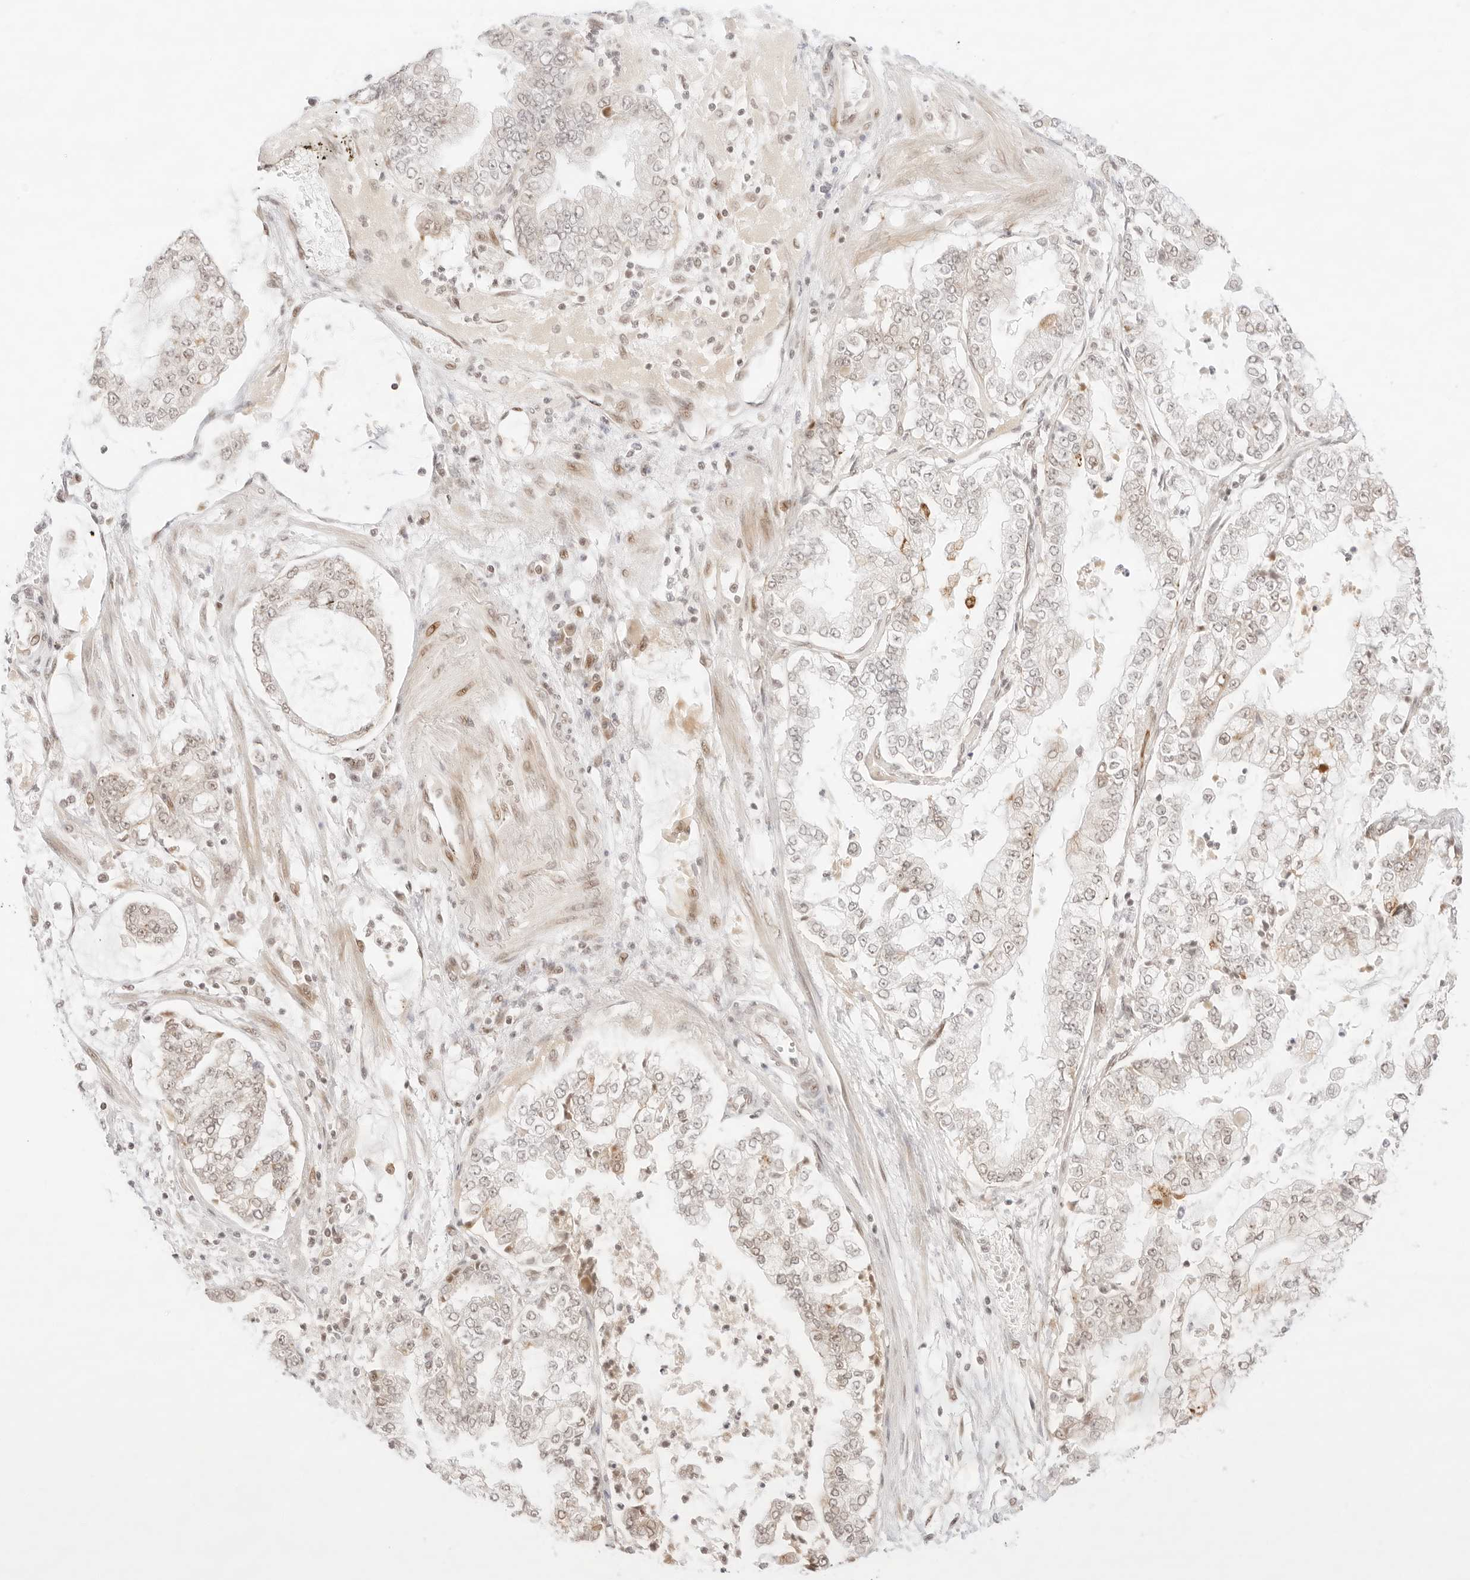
{"staining": {"intensity": "weak", "quantity": "<25%", "location": "nuclear"}, "tissue": "stomach cancer", "cell_type": "Tumor cells", "image_type": "cancer", "snomed": [{"axis": "morphology", "description": "Adenocarcinoma, NOS"}, {"axis": "topography", "description": "Stomach"}], "caption": "Stomach adenocarcinoma stained for a protein using IHC exhibits no positivity tumor cells.", "gene": "GNAS", "patient": {"sex": "male", "age": 76}}